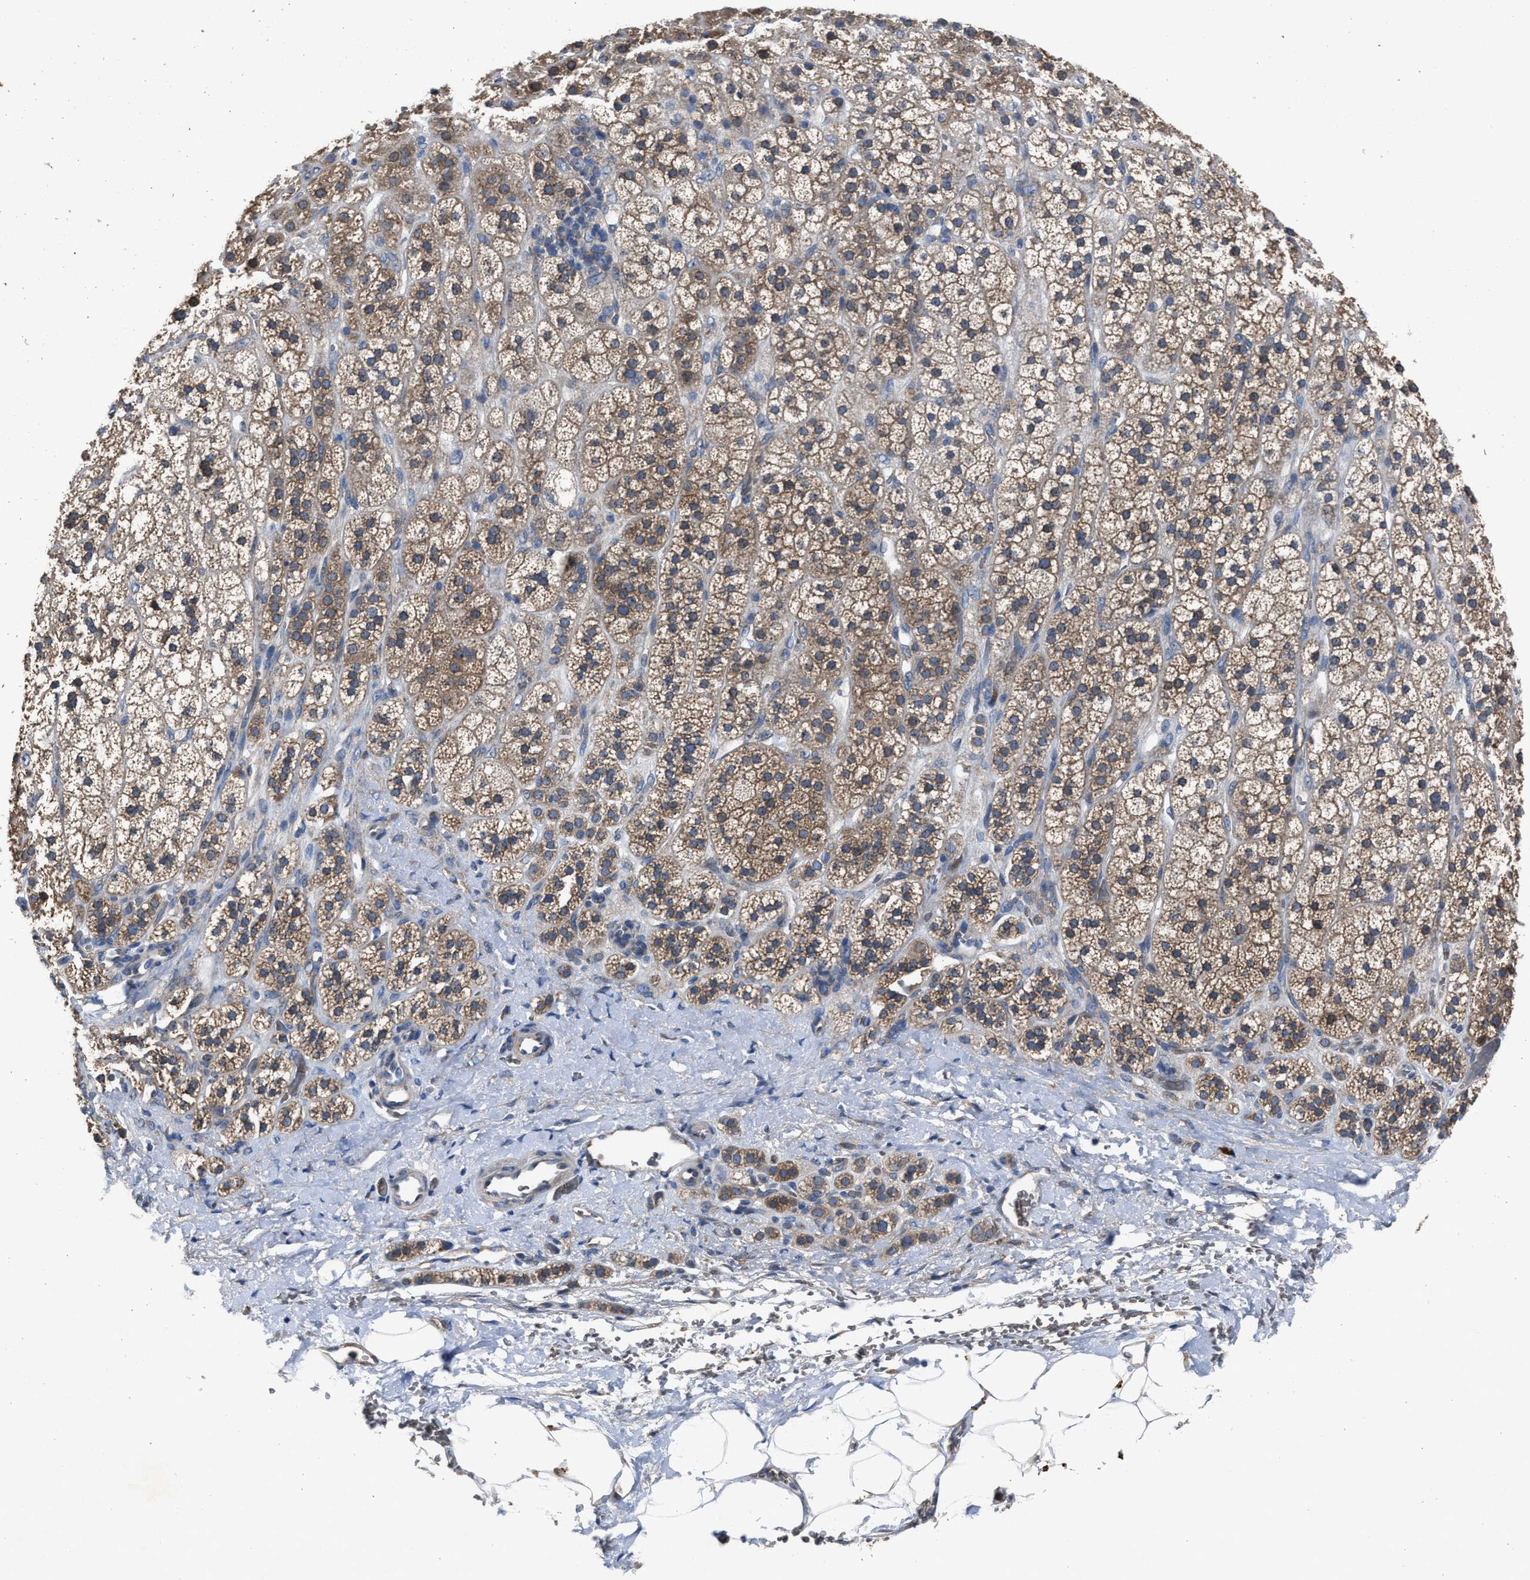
{"staining": {"intensity": "moderate", "quantity": ">75%", "location": "cytoplasmic/membranous"}, "tissue": "adrenal gland", "cell_type": "Glandular cells", "image_type": "normal", "snomed": [{"axis": "morphology", "description": "Normal tissue, NOS"}, {"axis": "topography", "description": "Adrenal gland"}], "caption": "Immunohistochemistry (IHC) photomicrograph of unremarkable human adrenal gland stained for a protein (brown), which exhibits medium levels of moderate cytoplasmic/membranous expression in approximately >75% of glandular cells.", "gene": "UPF1", "patient": {"sex": "male", "age": 56}}